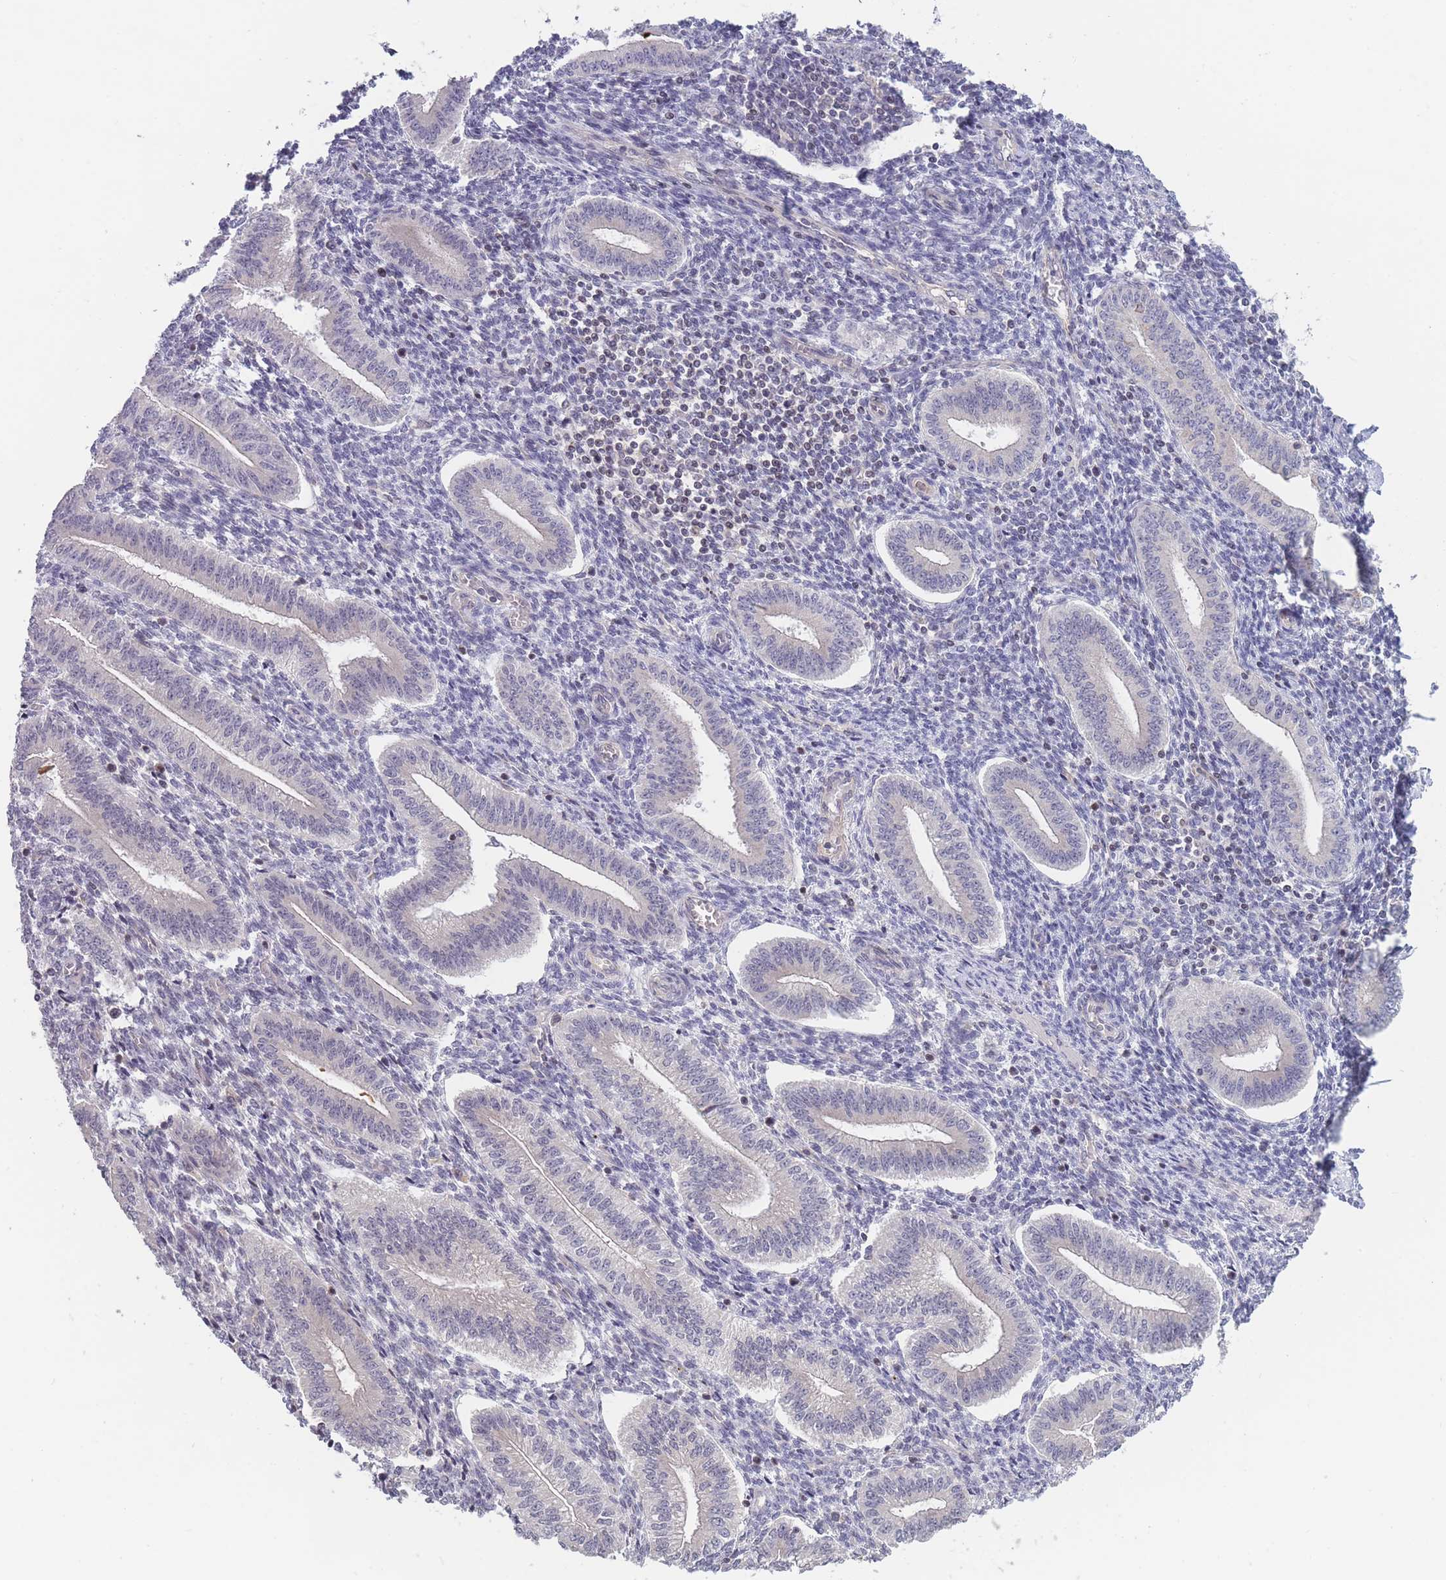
{"staining": {"intensity": "negative", "quantity": "none", "location": "none"}, "tissue": "endometrium", "cell_type": "Cells in endometrial stroma", "image_type": "normal", "snomed": [{"axis": "morphology", "description": "Normal tissue, NOS"}, {"axis": "topography", "description": "Endometrium"}], "caption": "This is a photomicrograph of immunohistochemistry staining of normal endometrium, which shows no expression in cells in endometrial stroma. (Stains: DAB immunohistochemistry (IHC) with hematoxylin counter stain, Microscopy: brightfield microscopy at high magnification).", "gene": "SLC35F5", "patient": {"sex": "female", "age": 34}}